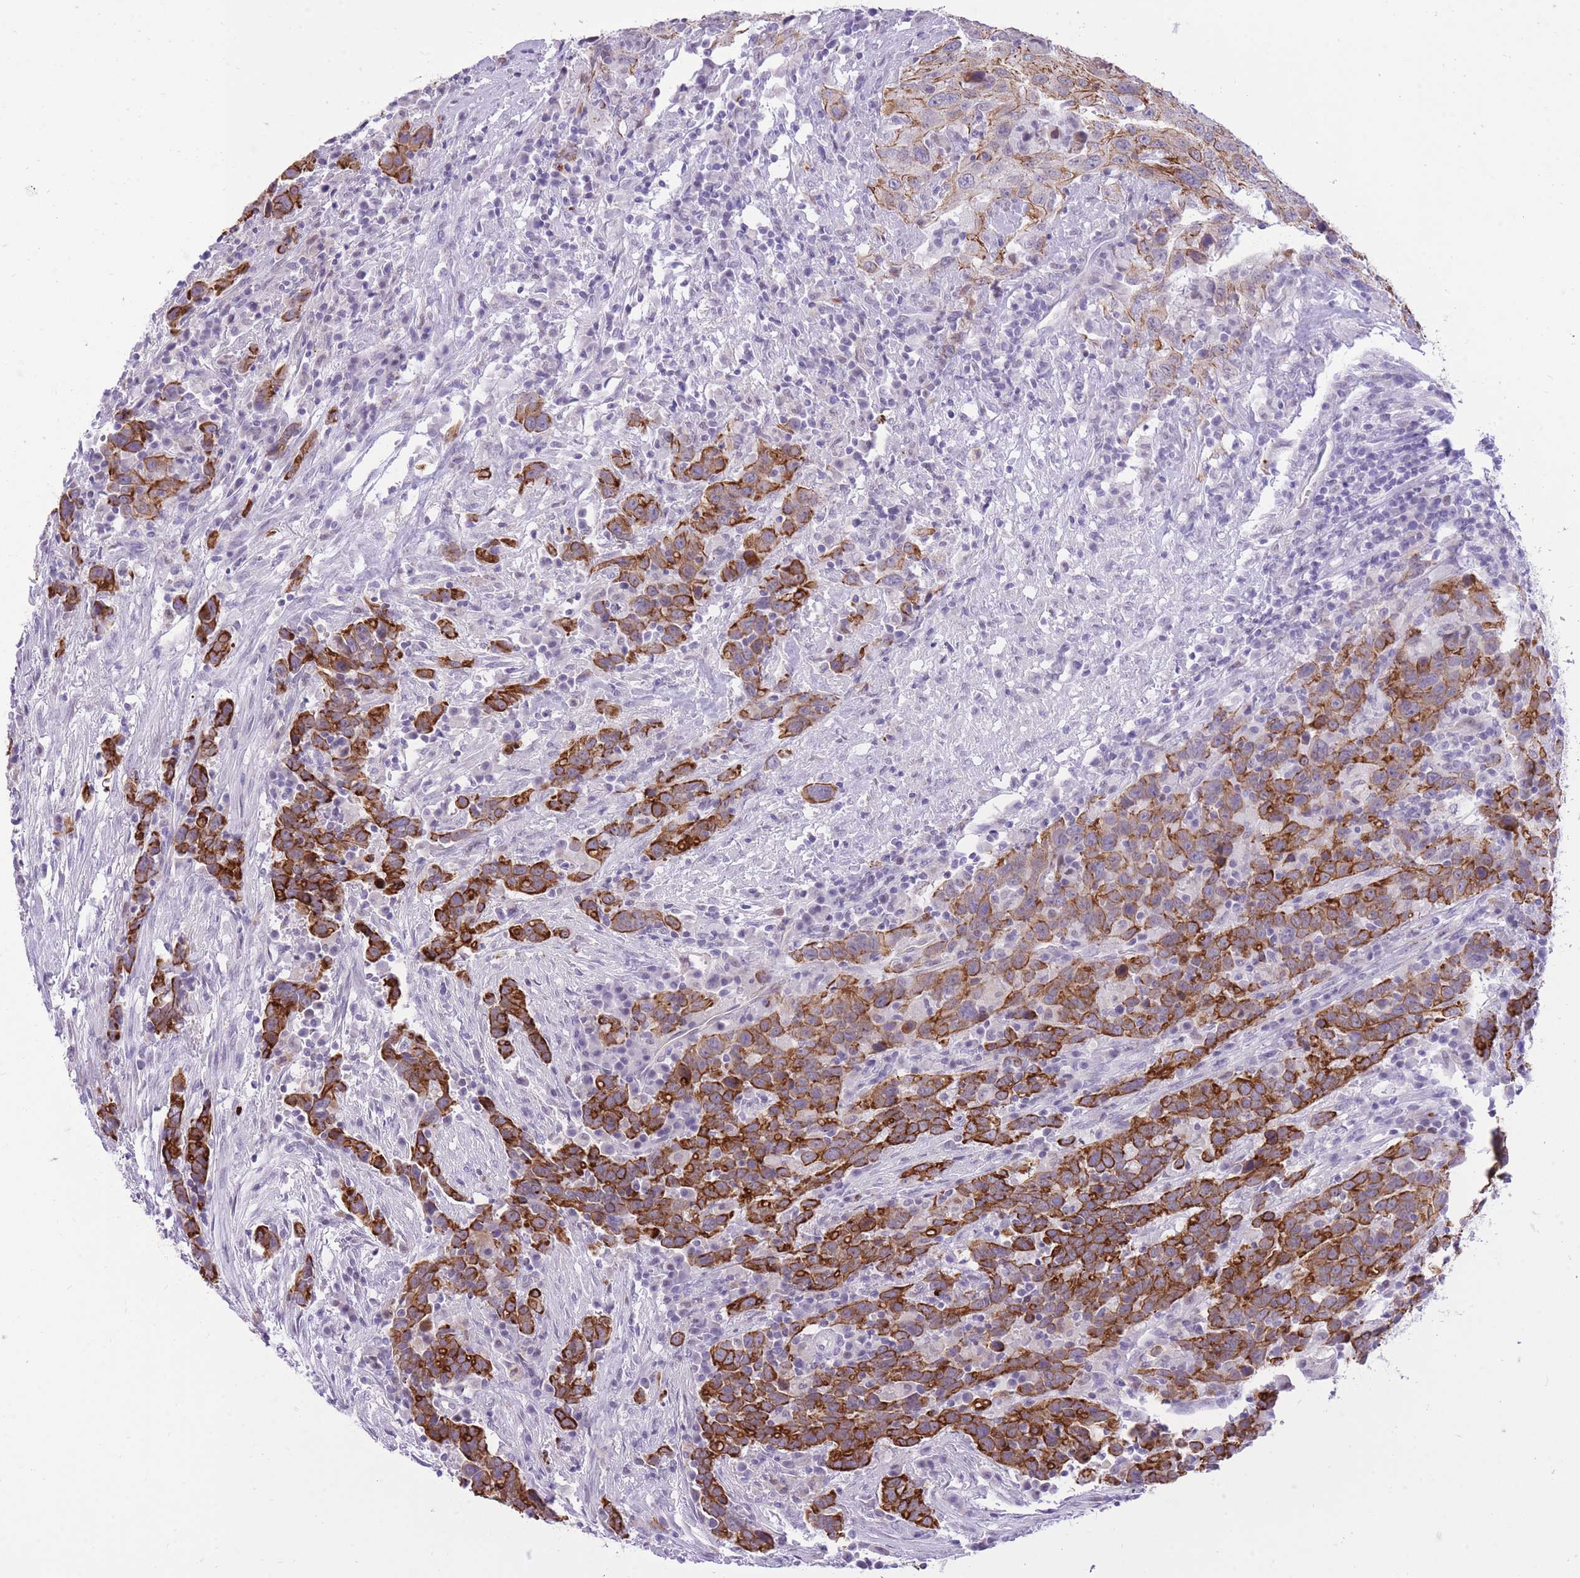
{"staining": {"intensity": "strong", "quantity": ">75%", "location": "cytoplasmic/membranous"}, "tissue": "urothelial cancer", "cell_type": "Tumor cells", "image_type": "cancer", "snomed": [{"axis": "morphology", "description": "Urothelial carcinoma, High grade"}, {"axis": "topography", "description": "Urinary bladder"}], "caption": "A brown stain highlights strong cytoplasmic/membranous staining of a protein in urothelial carcinoma (high-grade) tumor cells.", "gene": "MEIS3", "patient": {"sex": "male", "age": 61}}